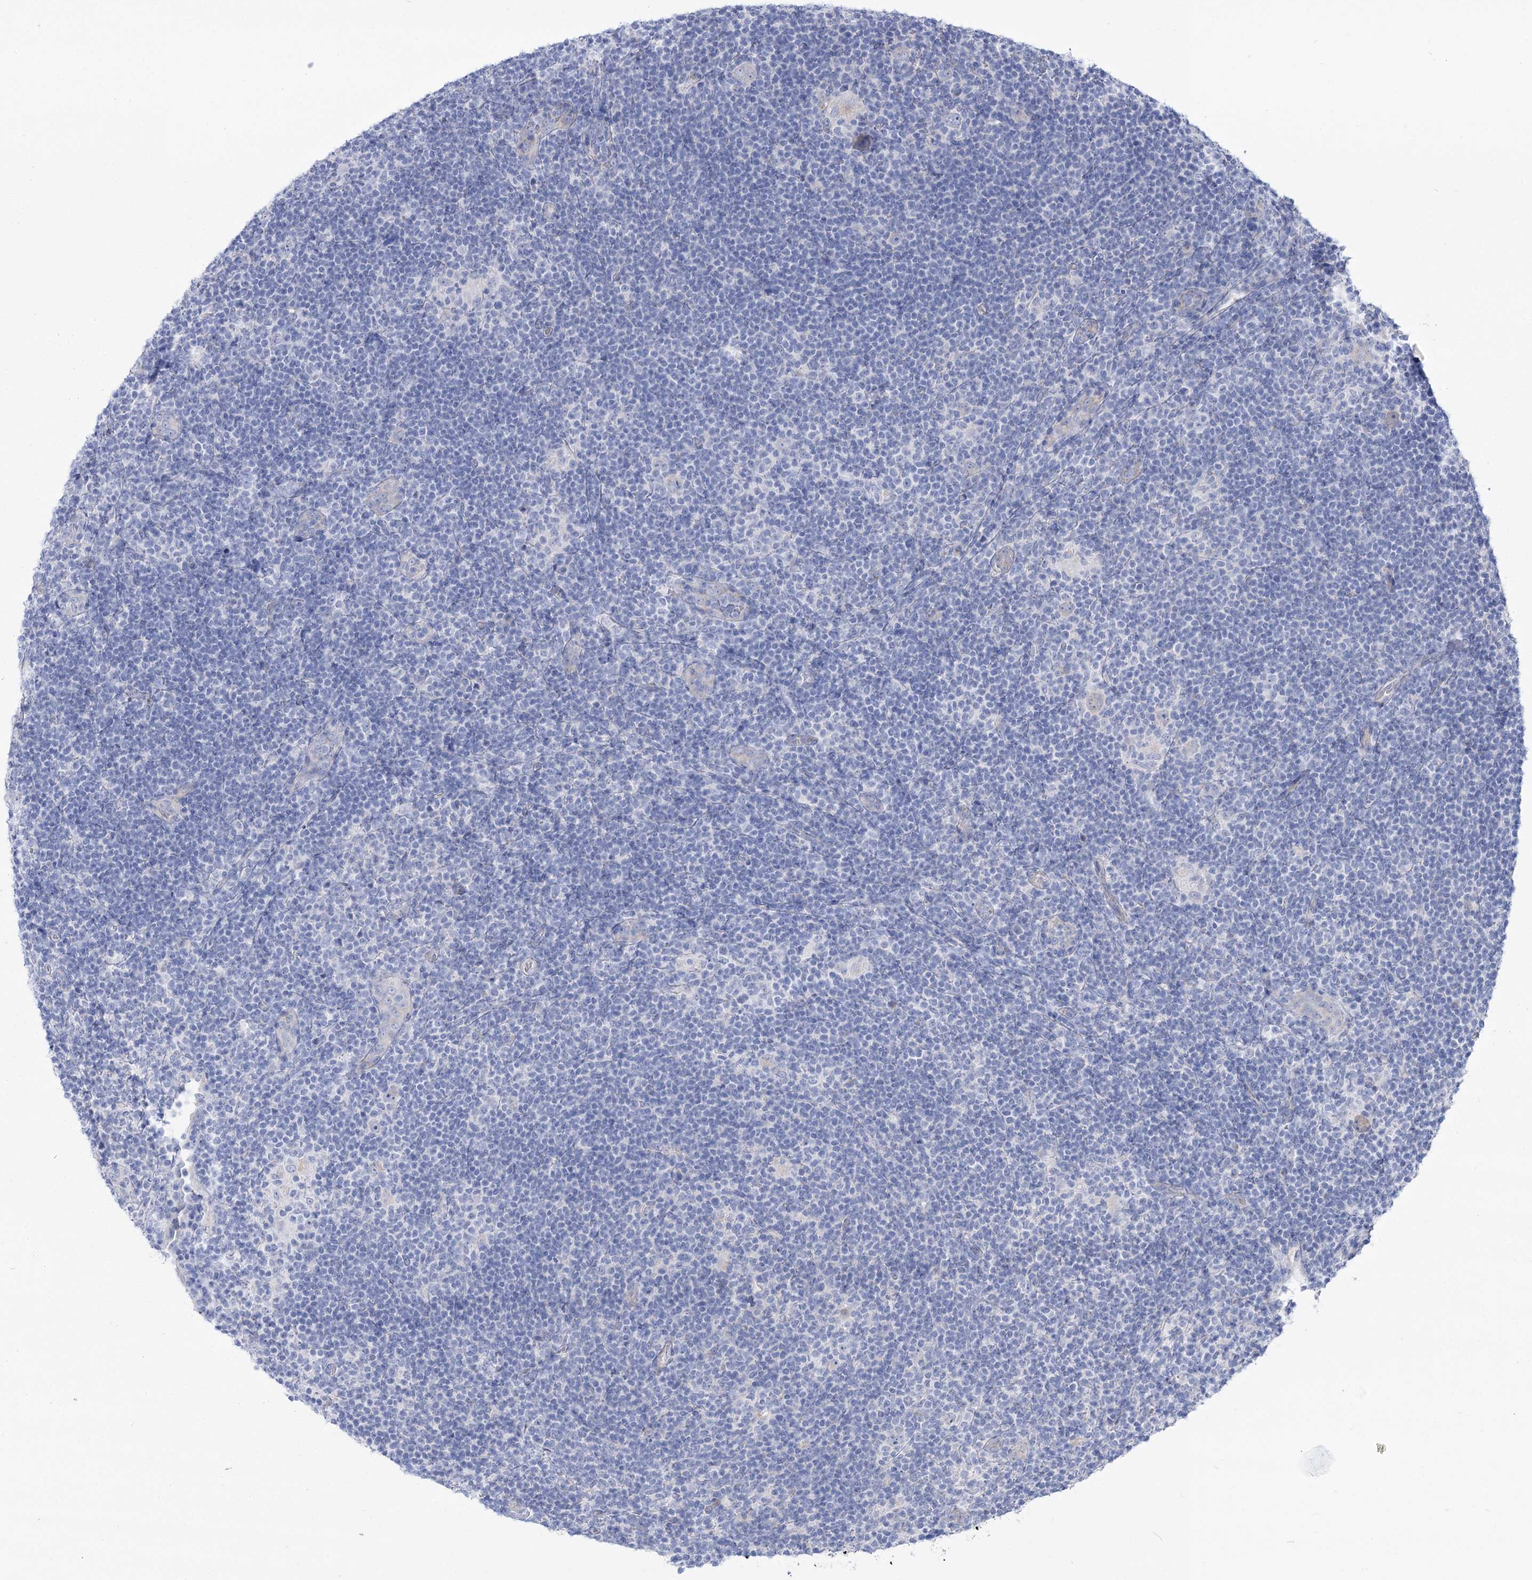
{"staining": {"intensity": "negative", "quantity": "none", "location": "none"}, "tissue": "lymphoma", "cell_type": "Tumor cells", "image_type": "cancer", "snomed": [{"axis": "morphology", "description": "Hodgkin's disease, NOS"}, {"axis": "topography", "description": "Lymph node"}], "caption": "High magnification brightfield microscopy of Hodgkin's disease stained with DAB (3,3'-diaminobenzidine) (brown) and counterstained with hematoxylin (blue): tumor cells show no significant staining.", "gene": "SUOX", "patient": {"sex": "female", "age": 57}}